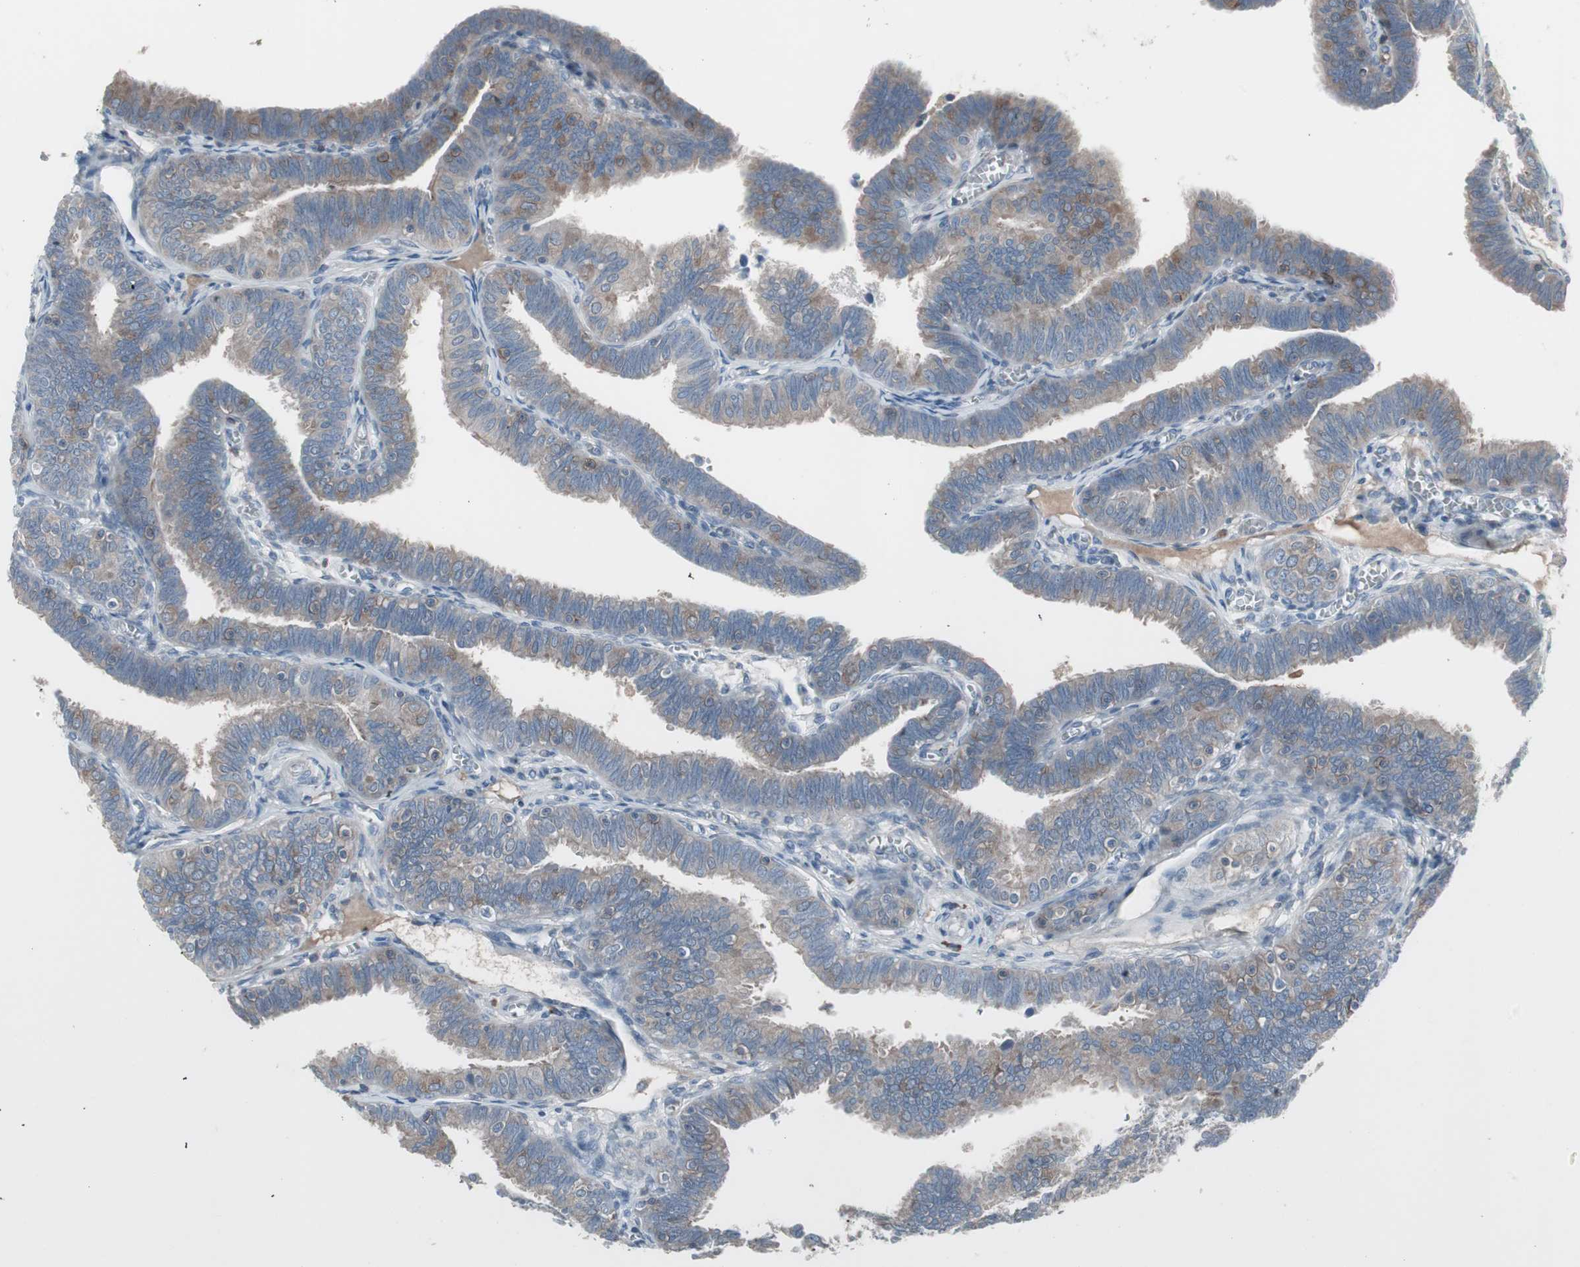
{"staining": {"intensity": "weak", "quantity": "25%-75%", "location": "cytoplasmic/membranous"}, "tissue": "fallopian tube", "cell_type": "Glandular cells", "image_type": "normal", "snomed": [{"axis": "morphology", "description": "Normal tissue, NOS"}, {"axis": "topography", "description": "Fallopian tube"}], "caption": "Immunohistochemistry (IHC) of normal human fallopian tube displays low levels of weak cytoplasmic/membranous staining in about 25%-75% of glandular cells.", "gene": "ZSCAN32", "patient": {"sex": "female", "age": 46}}